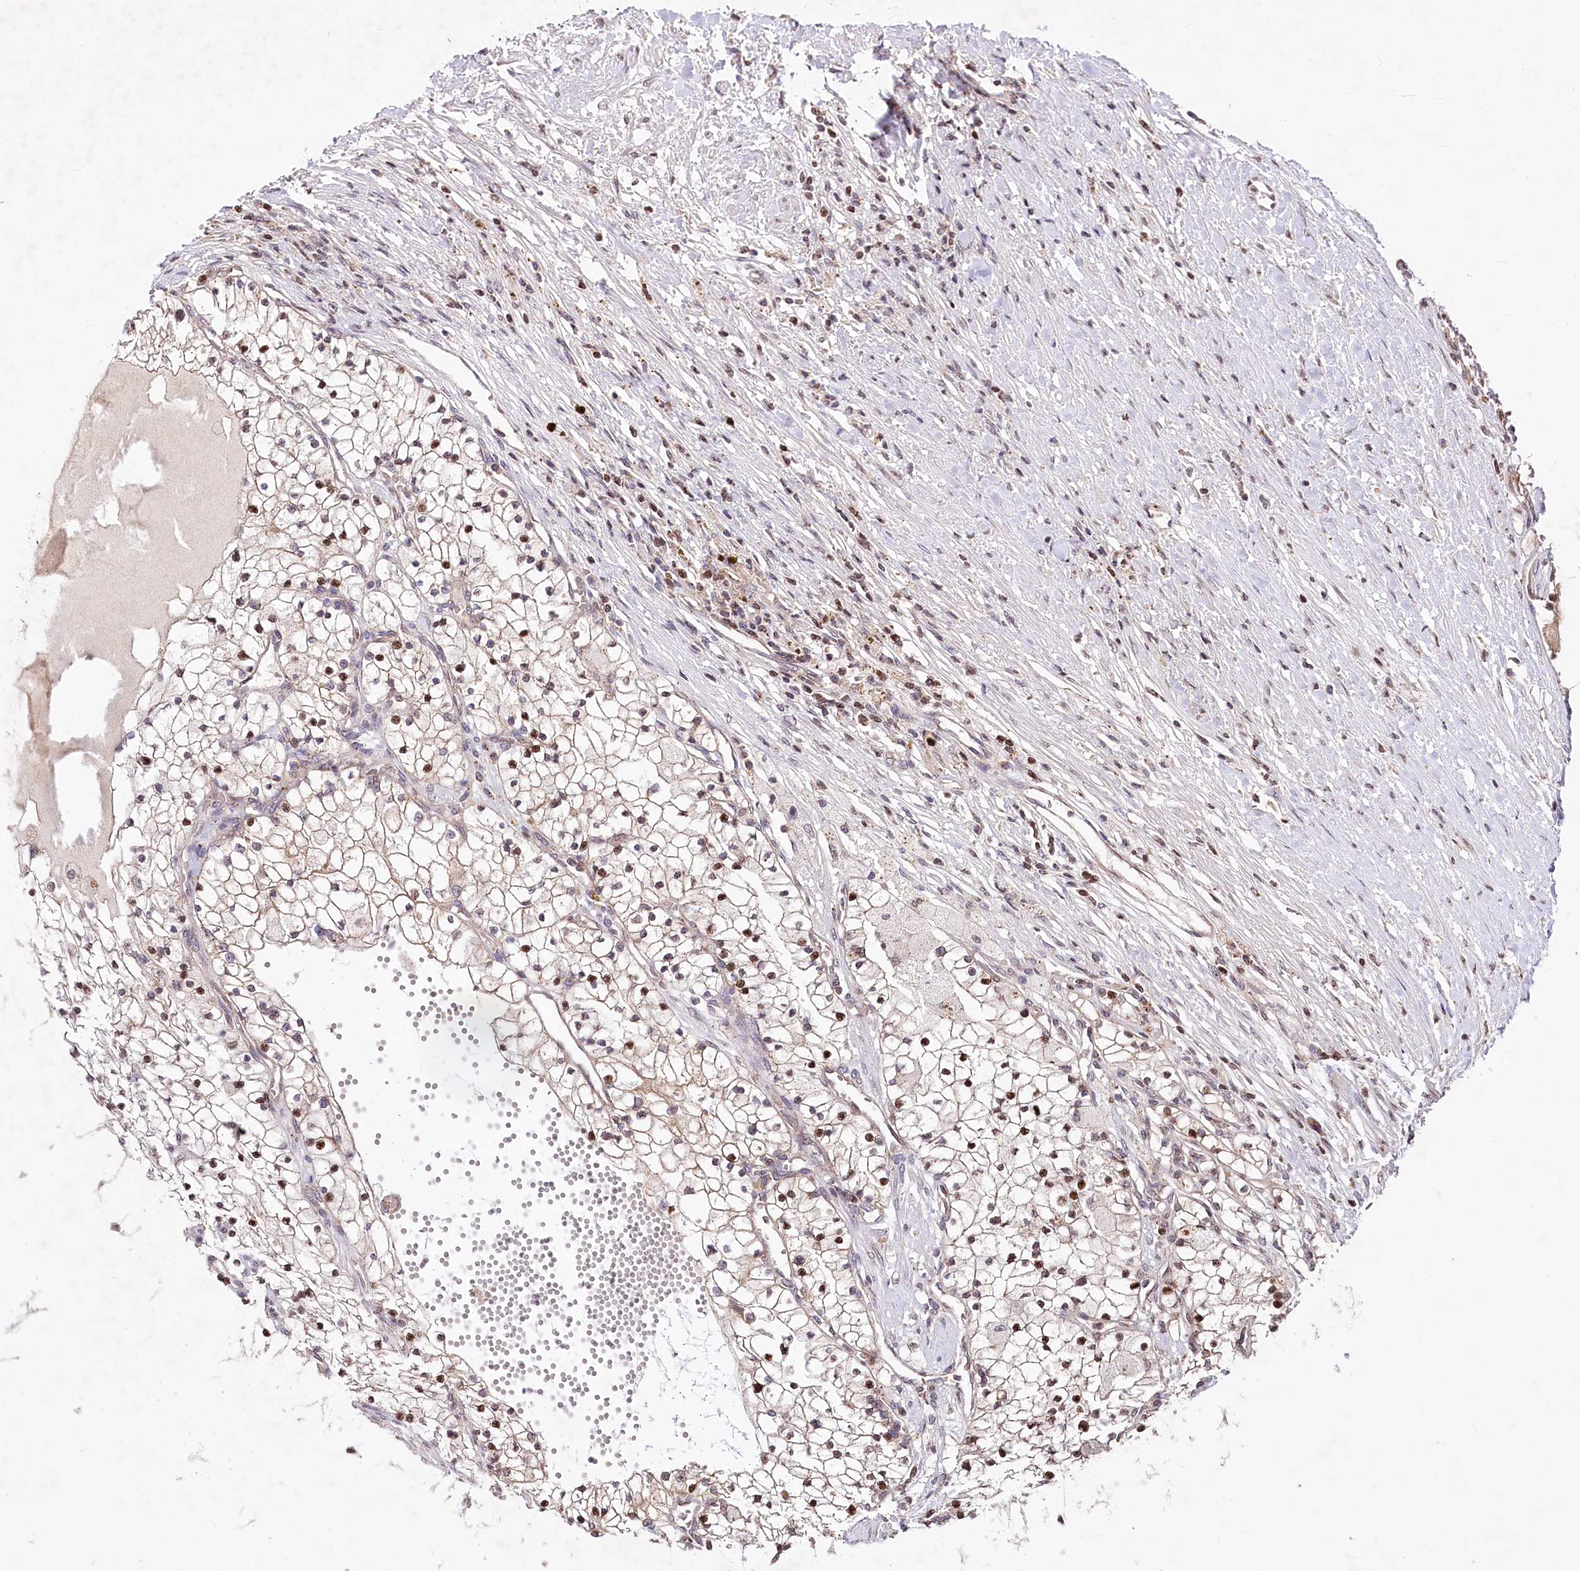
{"staining": {"intensity": "moderate", "quantity": "25%-75%", "location": "nuclear"}, "tissue": "renal cancer", "cell_type": "Tumor cells", "image_type": "cancer", "snomed": [{"axis": "morphology", "description": "Normal tissue, NOS"}, {"axis": "morphology", "description": "Adenocarcinoma, NOS"}, {"axis": "topography", "description": "Kidney"}], "caption": "Immunohistochemical staining of renal cancer (adenocarcinoma) demonstrates medium levels of moderate nuclear protein positivity in approximately 25%-75% of tumor cells. (DAB IHC with brightfield microscopy, high magnification).", "gene": "ZFYVE27", "patient": {"sex": "male", "age": 68}}